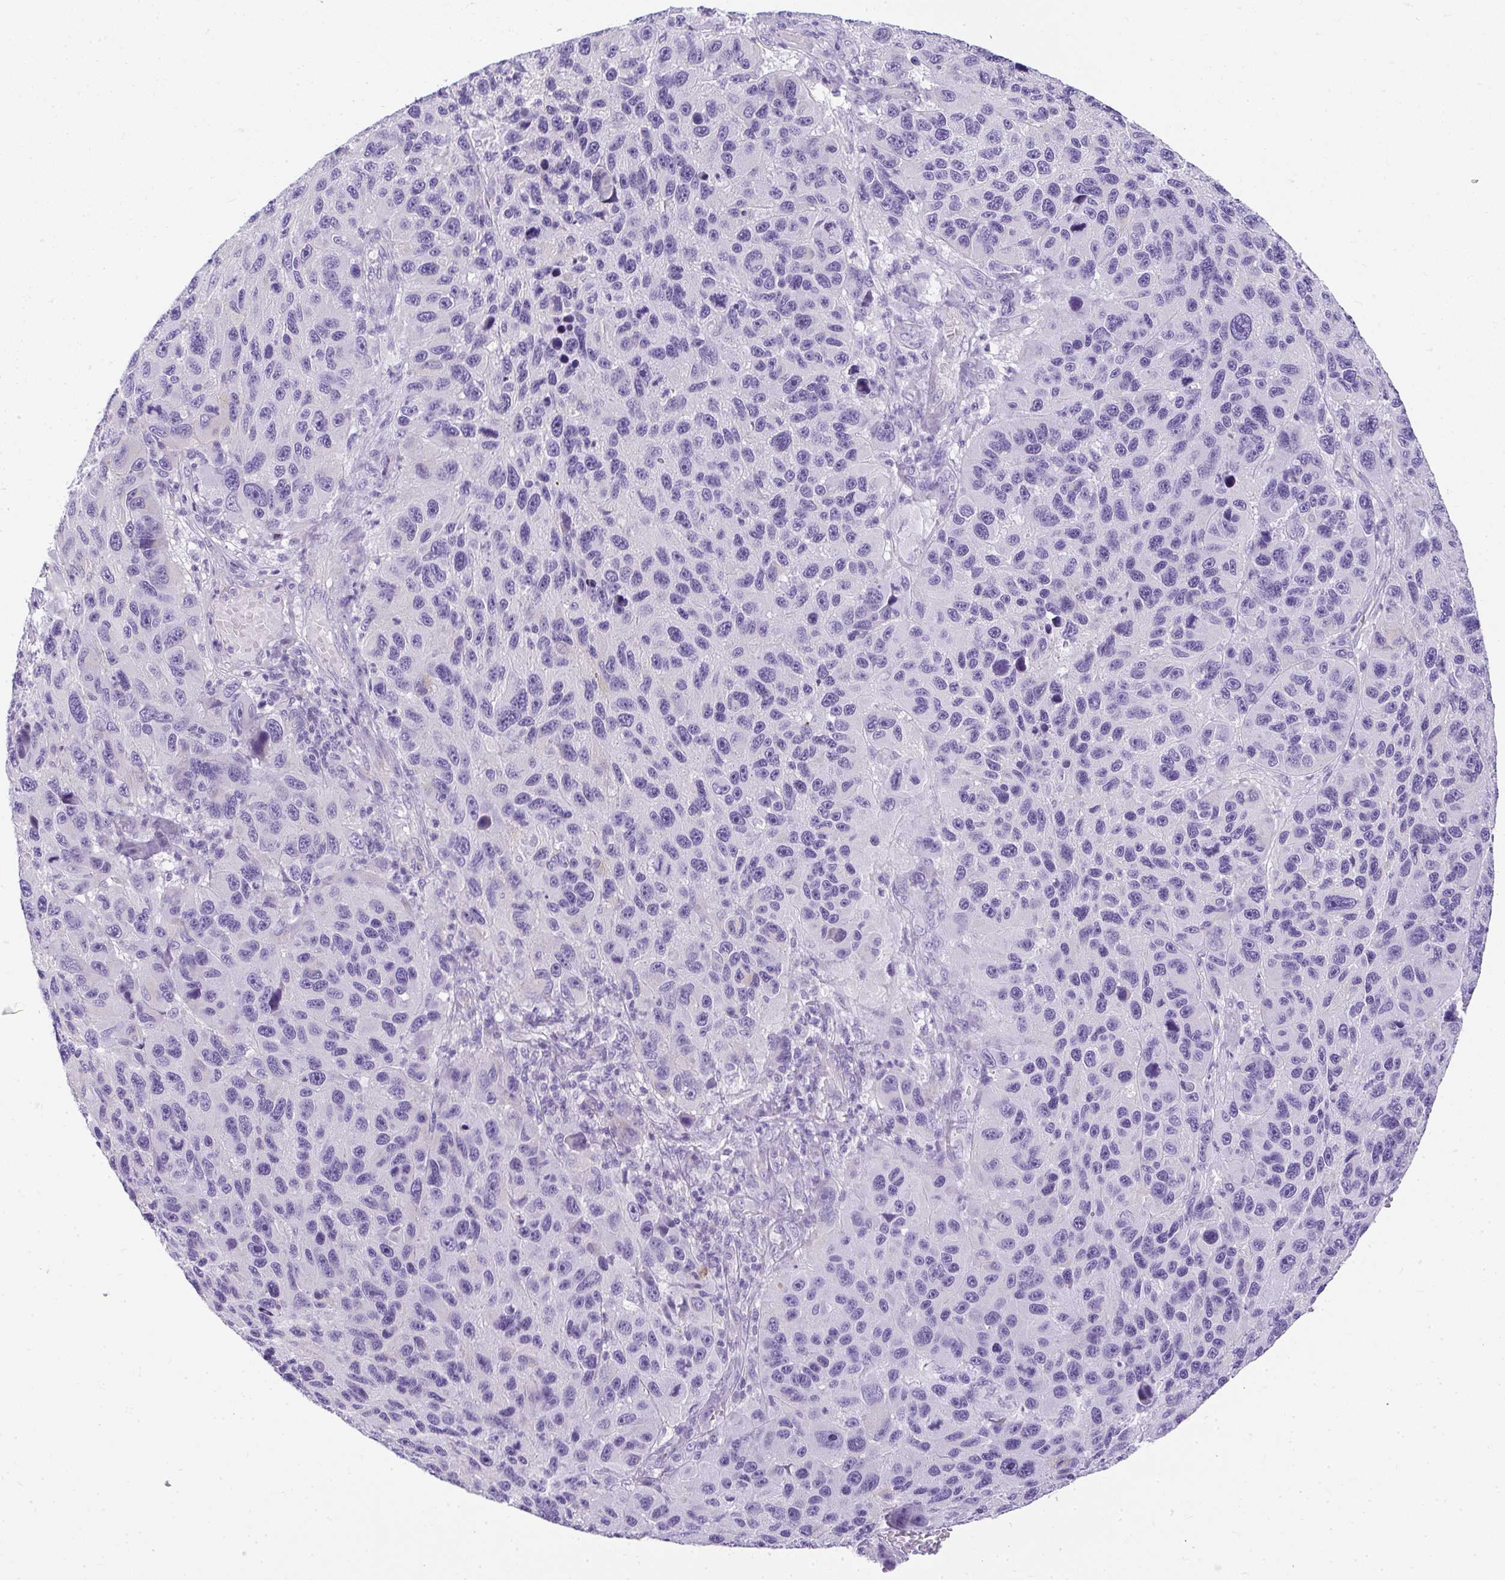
{"staining": {"intensity": "negative", "quantity": "none", "location": "none"}, "tissue": "melanoma", "cell_type": "Tumor cells", "image_type": "cancer", "snomed": [{"axis": "morphology", "description": "Malignant melanoma, NOS"}, {"axis": "topography", "description": "Skin"}], "caption": "Protein analysis of malignant melanoma demonstrates no significant expression in tumor cells. (Brightfield microscopy of DAB IHC at high magnification).", "gene": "PLPPR3", "patient": {"sex": "male", "age": 53}}